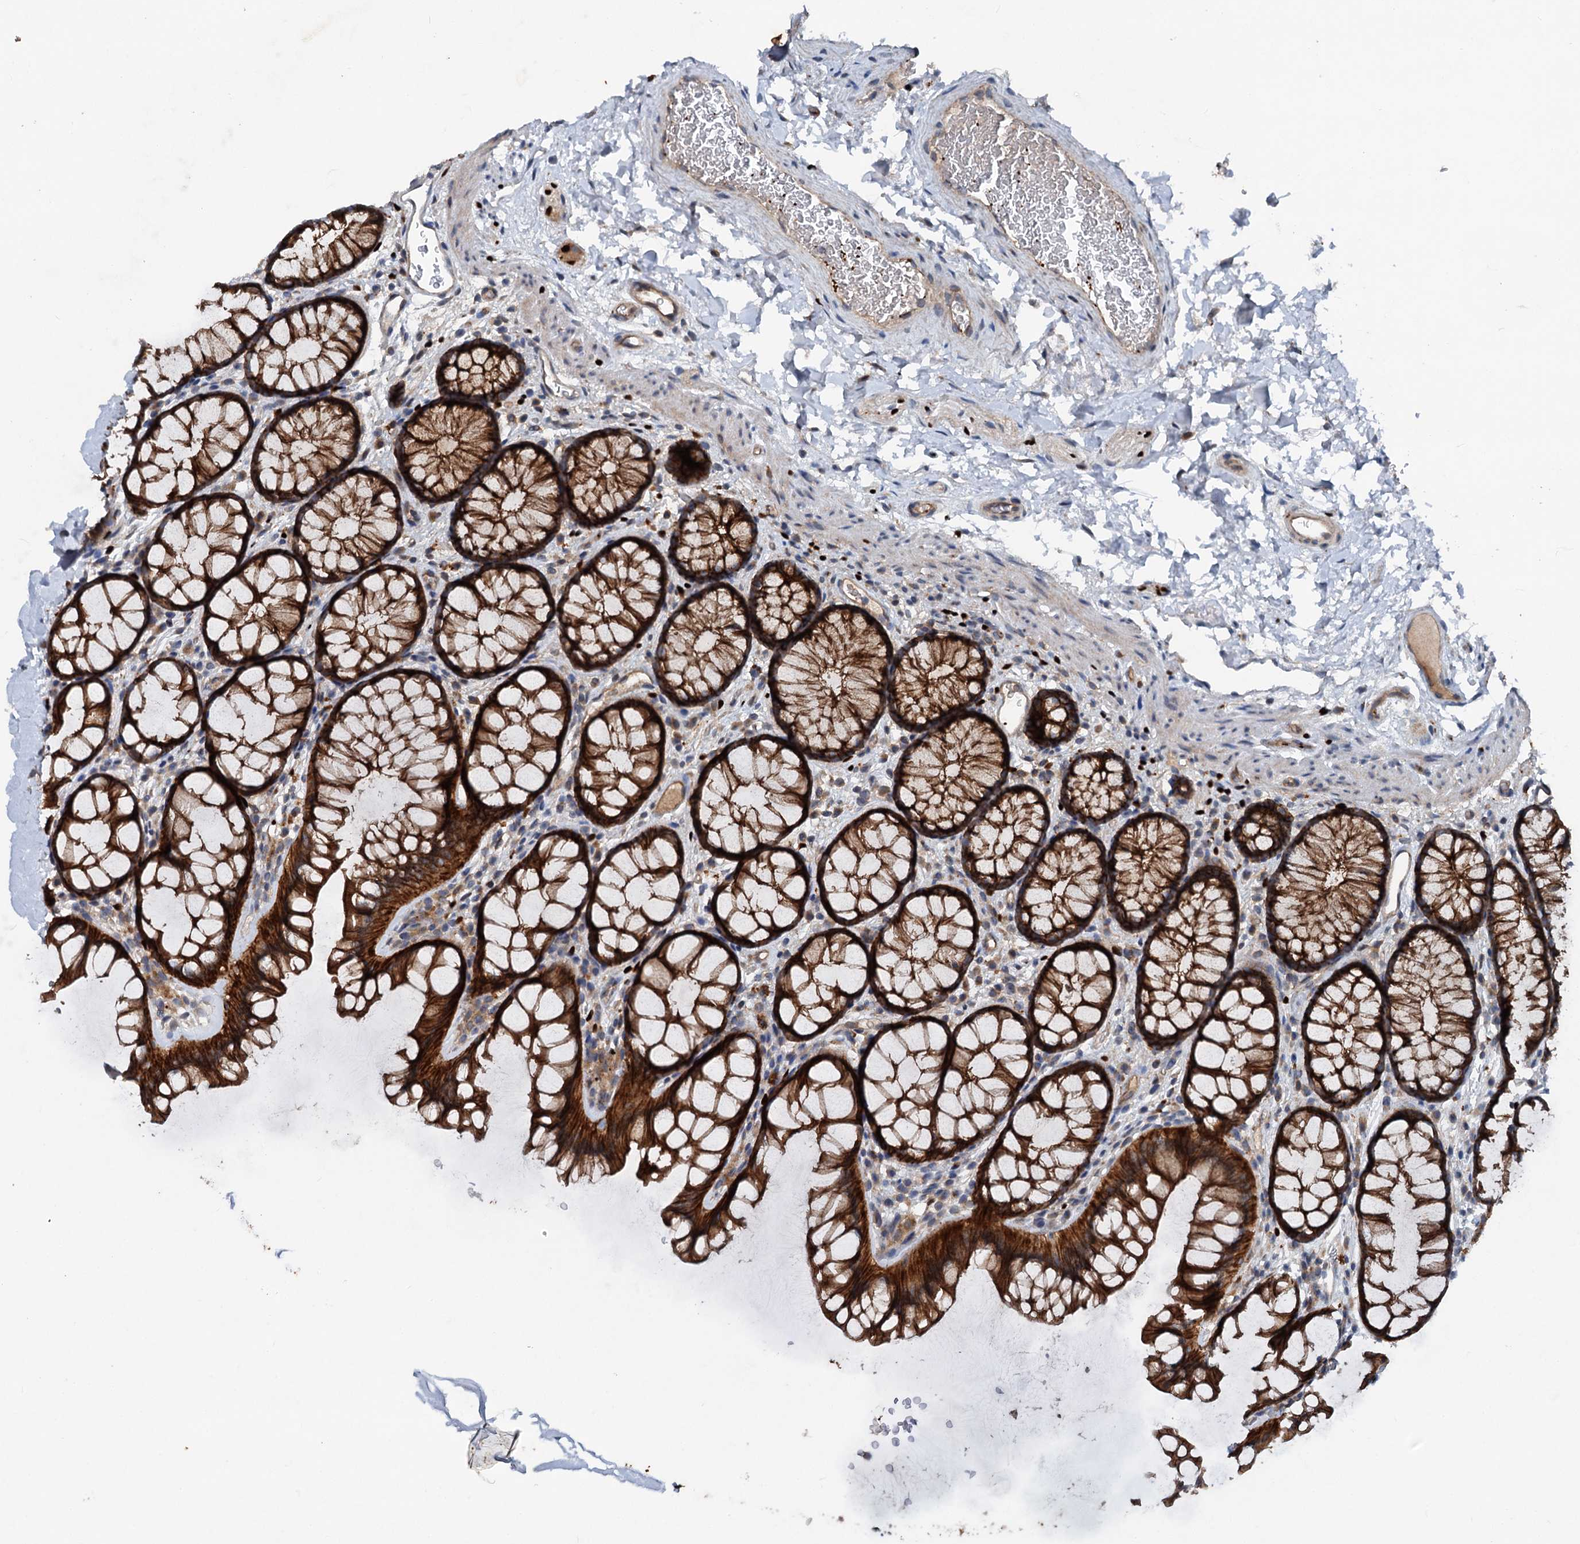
{"staining": {"intensity": "weak", "quantity": ">75%", "location": "cytoplasmic/membranous"}, "tissue": "colon", "cell_type": "Endothelial cells", "image_type": "normal", "snomed": [{"axis": "morphology", "description": "Normal tissue, NOS"}, {"axis": "topography", "description": "Colon"}], "caption": "Weak cytoplasmic/membranous staining for a protein is seen in approximately >75% of endothelial cells of unremarkable colon using immunohistochemistry (IHC).", "gene": "N4BP2L2", "patient": {"sex": "female", "age": 82}}